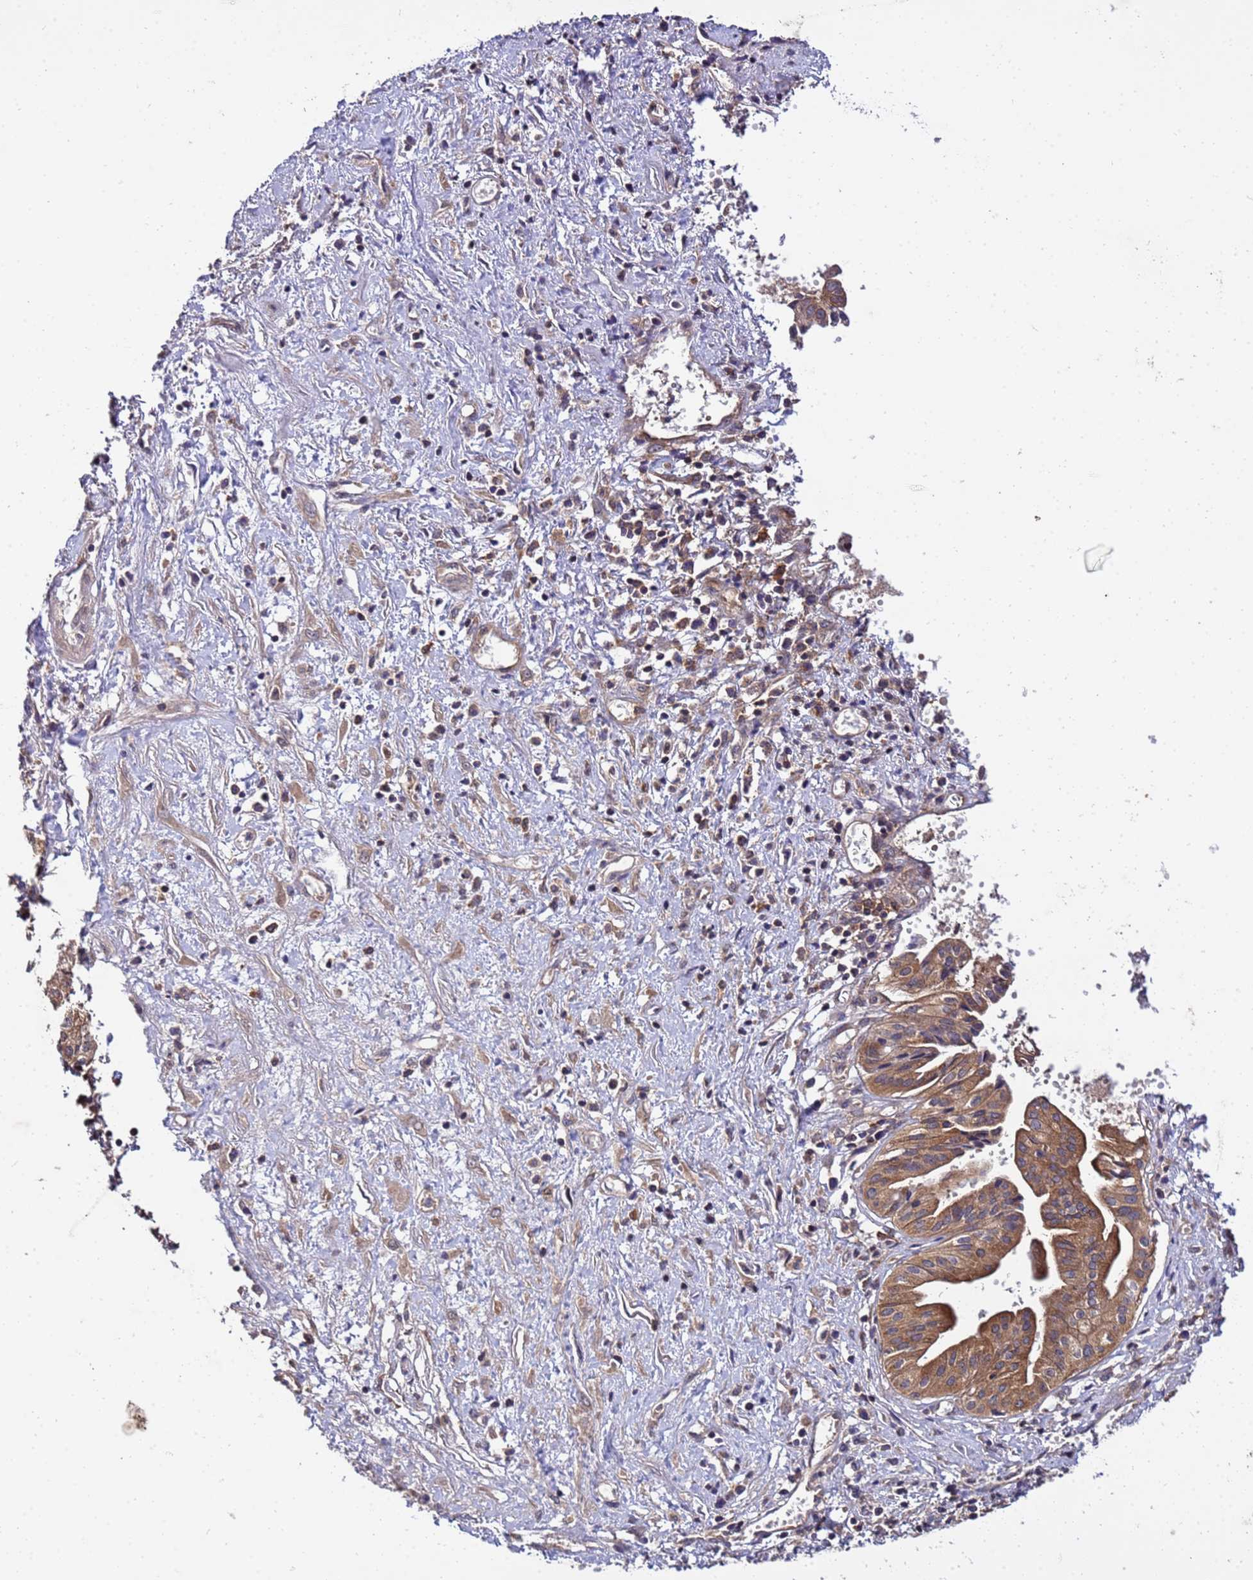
{"staining": {"intensity": "moderate", "quantity": ">75%", "location": "cytoplasmic/membranous"}, "tissue": "pancreatic cancer", "cell_type": "Tumor cells", "image_type": "cancer", "snomed": [{"axis": "morphology", "description": "Adenocarcinoma, NOS"}, {"axis": "topography", "description": "Pancreas"}], "caption": "Moderate cytoplasmic/membranous protein staining is present in about >75% of tumor cells in pancreatic cancer.", "gene": "GSPT2", "patient": {"sex": "female", "age": 50}}